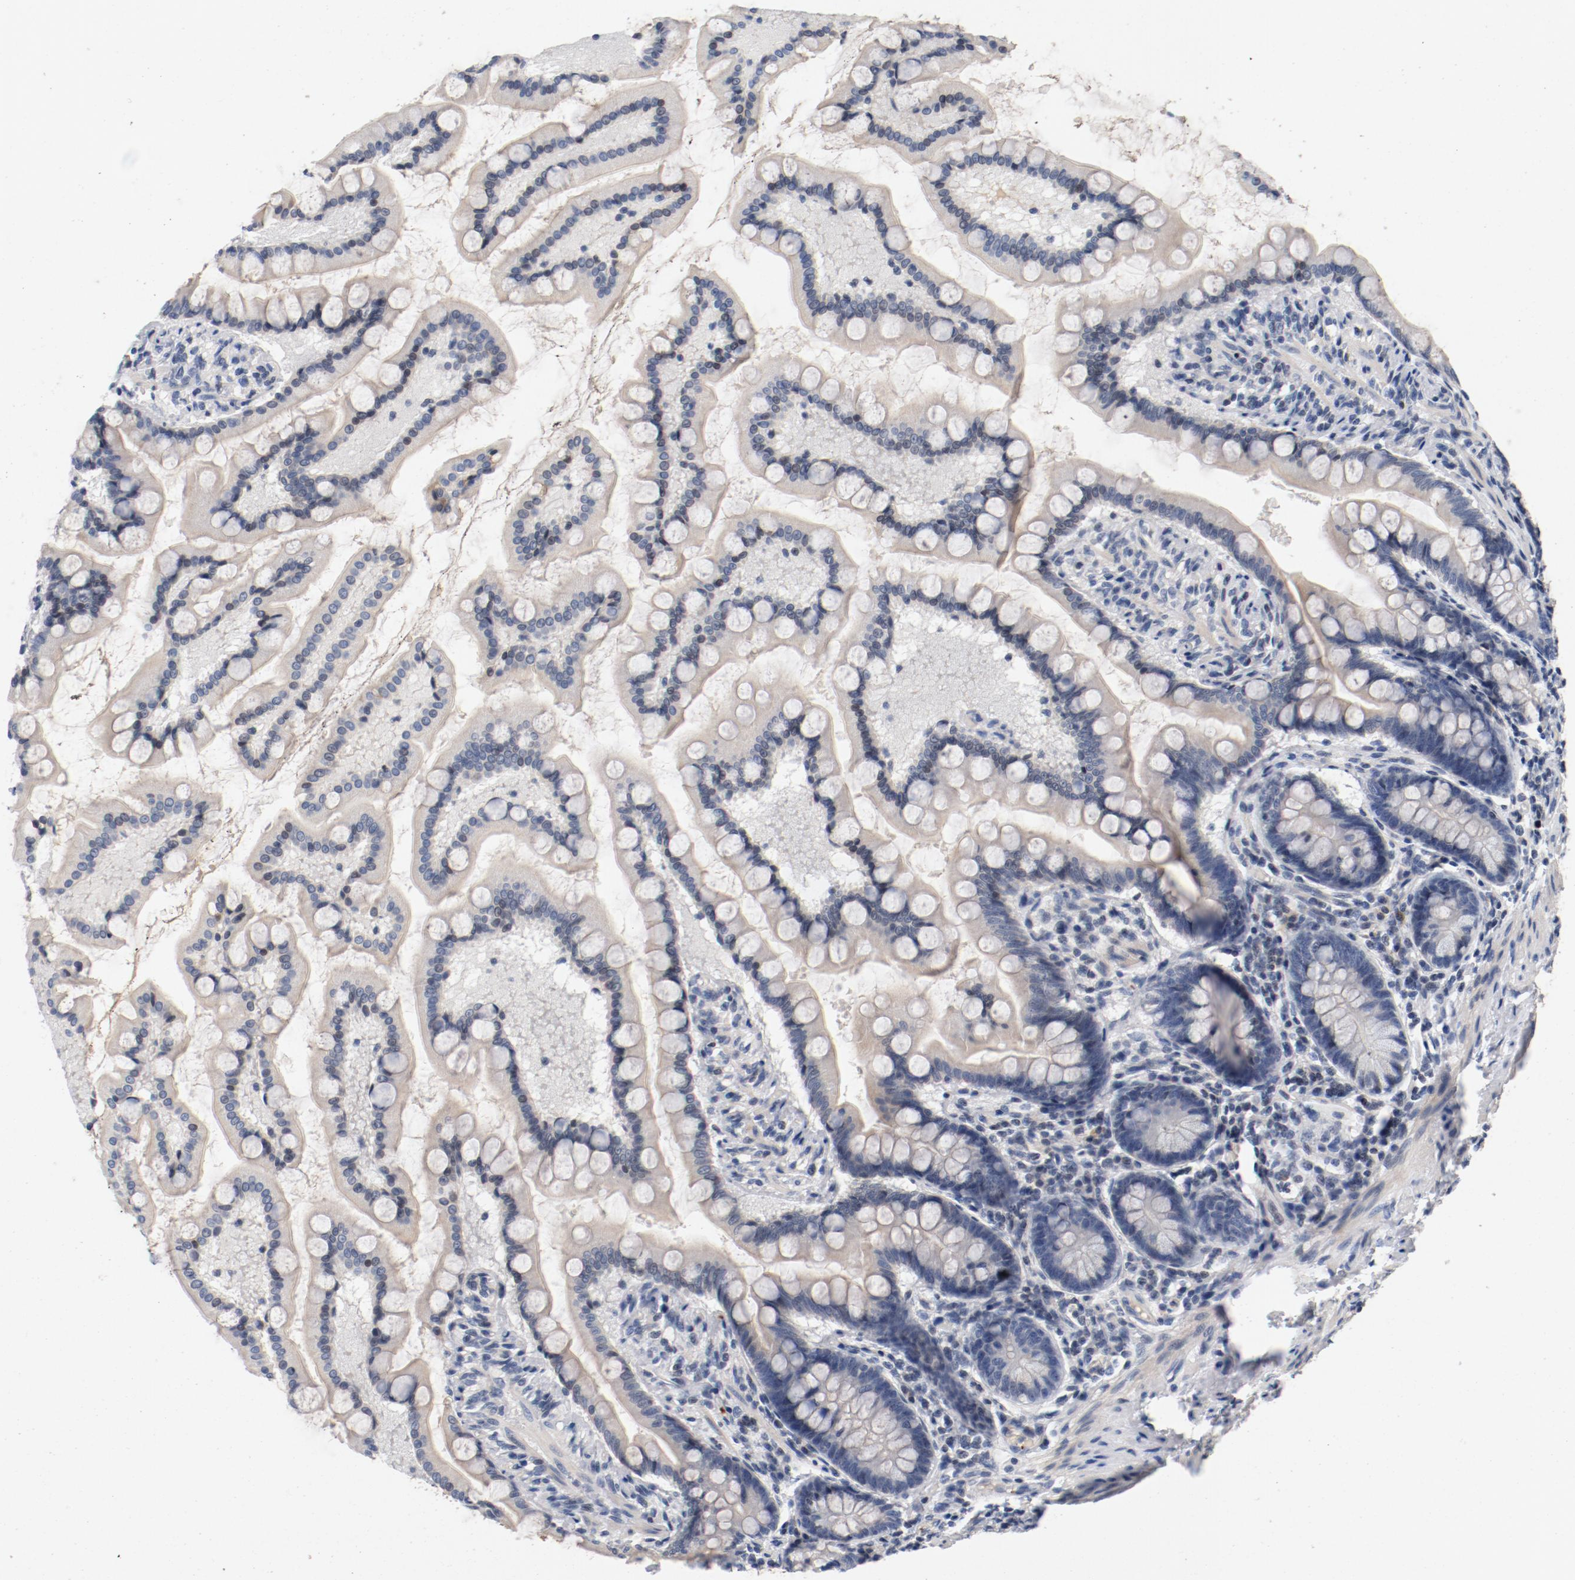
{"staining": {"intensity": "weak", "quantity": ">75%", "location": "cytoplasmic/membranous"}, "tissue": "small intestine", "cell_type": "Glandular cells", "image_type": "normal", "snomed": [{"axis": "morphology", "description": "Normal tissue, NOS"}, {"axis": "topography", "description": "Small intestine"}], "caption": "Immunohistochemistry (DAB) staining of unremarkable human small intestine displays weak cytoplasmic/membranous protein staining in approximately >75% of glandular cells.", "gene": "PIM1", "patient": {"sex": "male", "age": 41}}